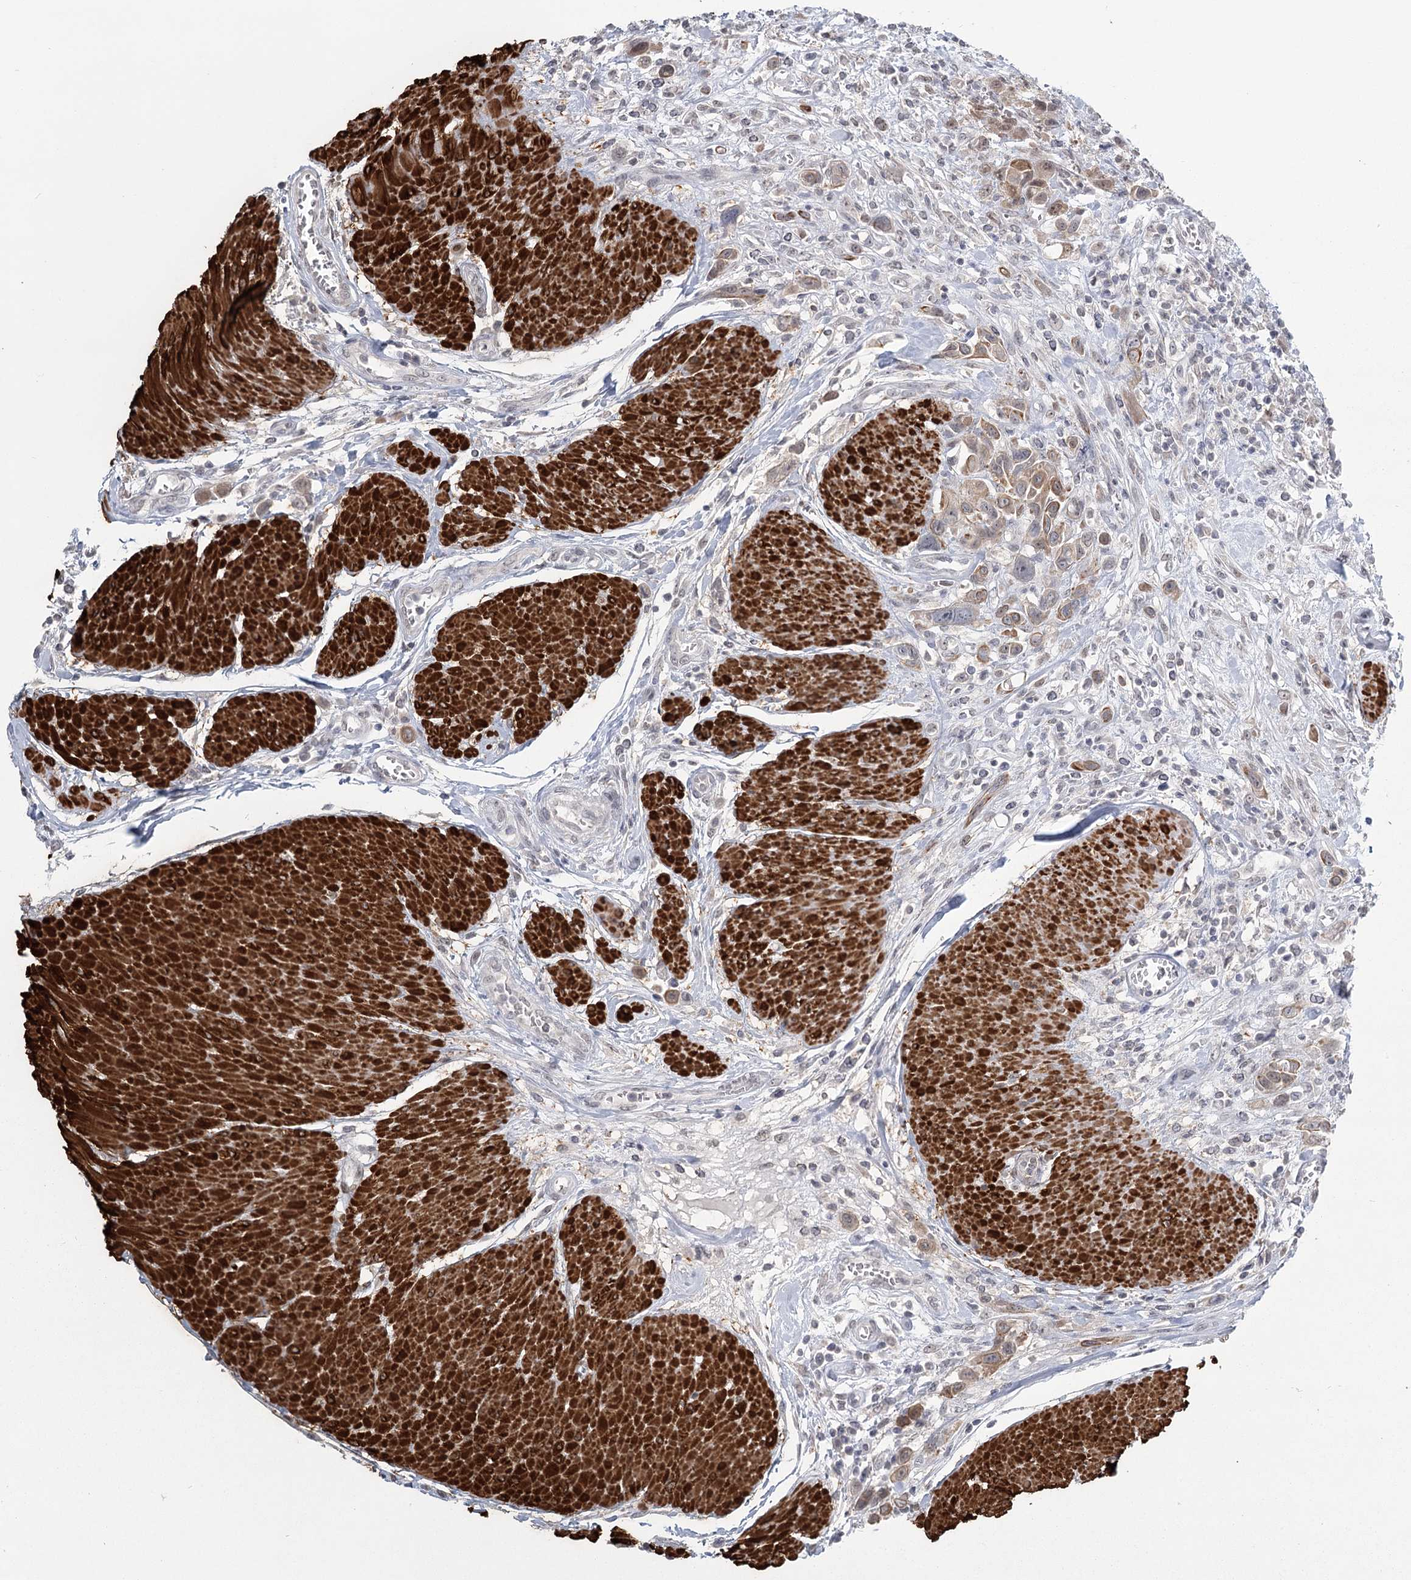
{"staining": {"intensity": "weak", "quantity": "<25%", "location": "cytoplasmic/membranous"}, "tissue": "urothelial cancer", "cell_type": "Tumor cells", "image_type": "cancer", "snomed": [{"axis": "morphology", "description": "Urothelial carcinoma, High grade"}, {"axis": "topography", "description": "Urinary bladder"}], "caption": "The immunohistochemistry photomicrograph has no significant positivity in tumor cells of urothelial cancer tissue.", "gene": "TMEM70", "patient": {"sex": "male", "age": 50}}